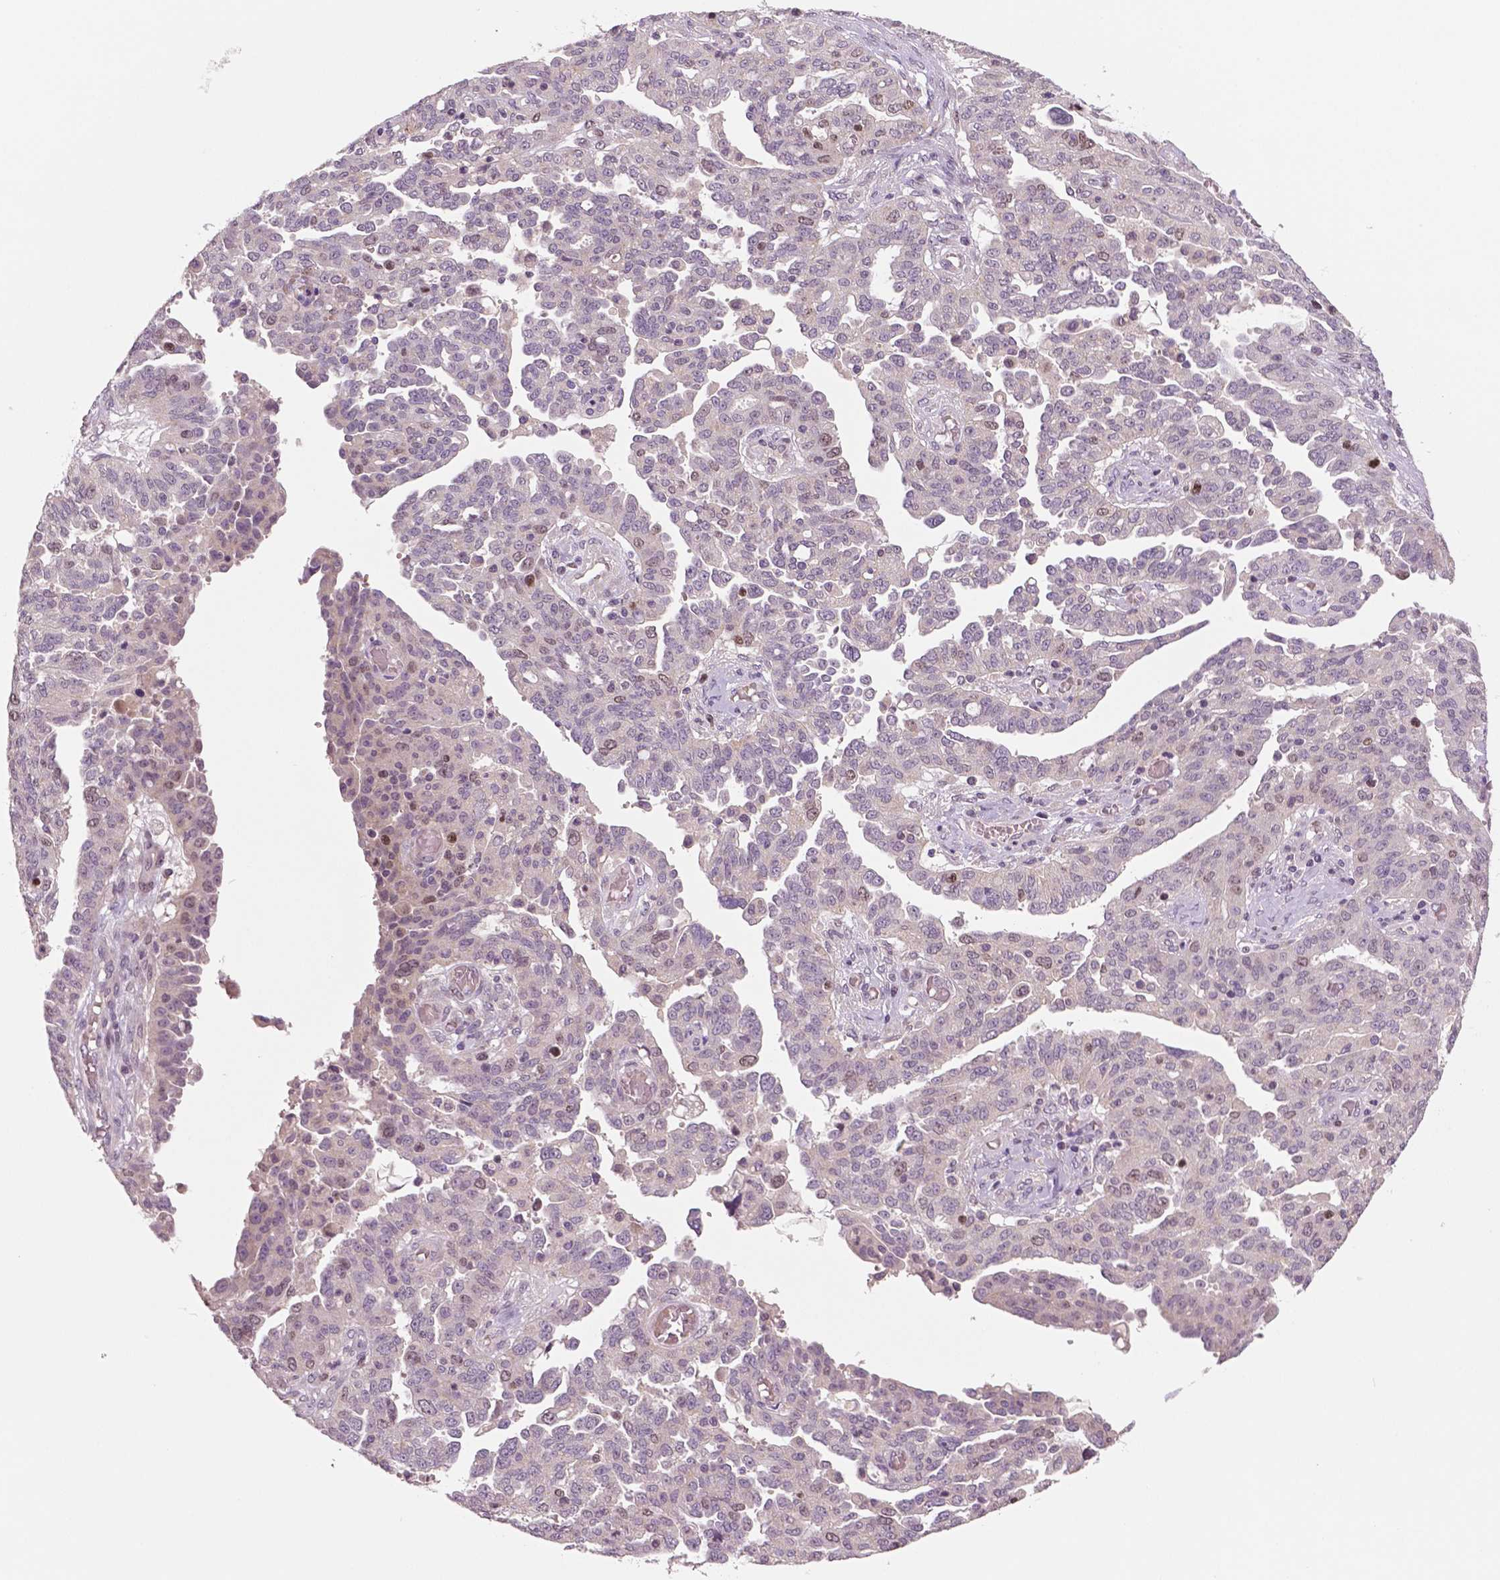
{"staining": {"intensity": "weak", "quantity": "<25%", "location": "nuclear"}, "tissue": "ovarian cancer", "cell_type": "Tumor cells", "image_type": "cancer", "snomed": [{"axis": "morphology", "description": "Cystadenocarcinoma, serous, NOS"}, {"axis": "topography", "description": "Ovary"}], "caption": "Immunohistochemistry (IHC) of ovarian cancer (serous cystadenocarcinoma) exhibits no staining in tumor cells. (DAB immunohistochemistry (IHC) visualized using brightfield microscopy, high magnification).", "gene": "MKI67", "patient": {"sex": "female", "age": 67}}